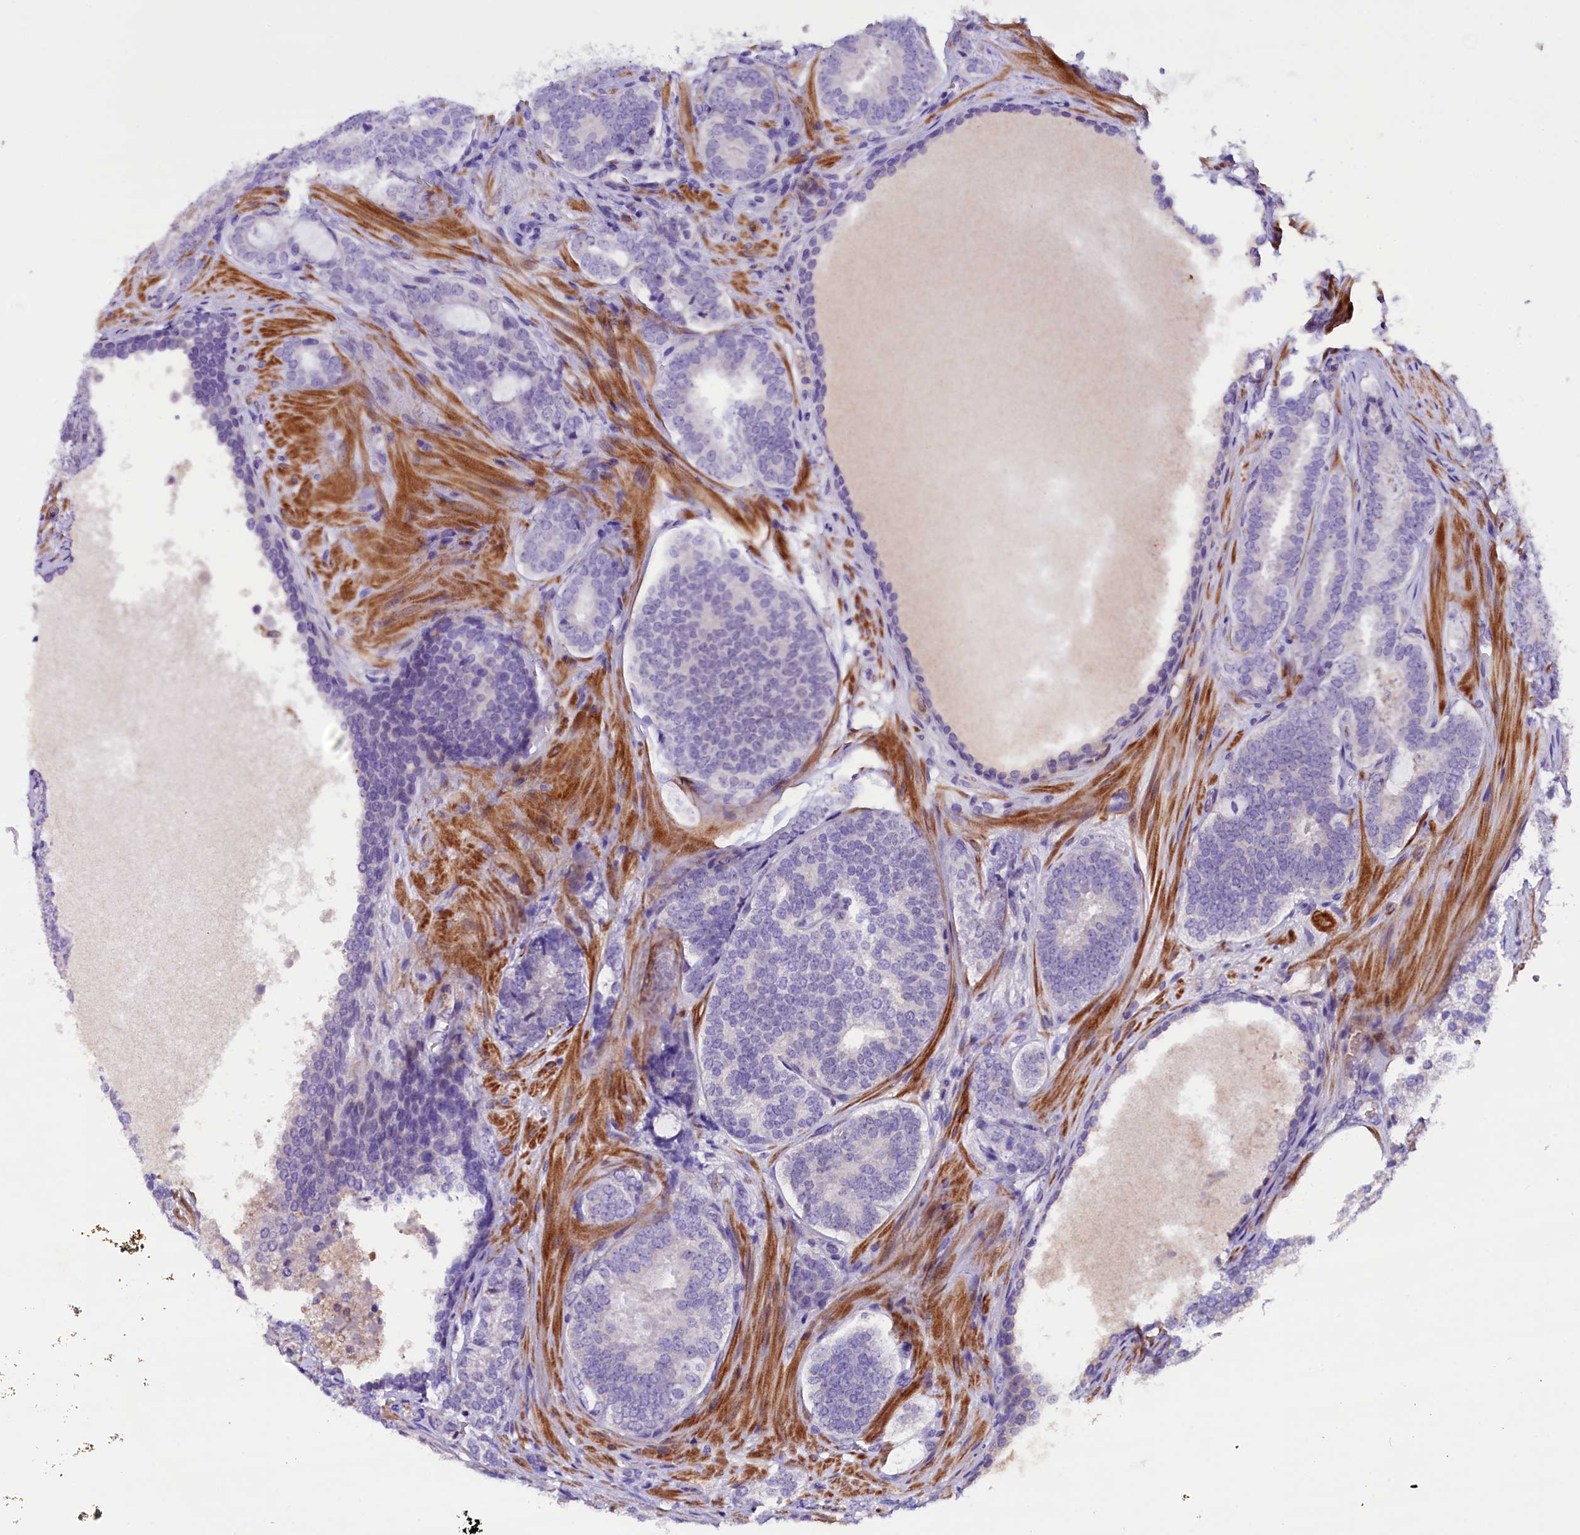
{"staining": {"intensity": "negative", "quantity": "none", "location": "none"}, "tissue": "prostate cancer", "cell_type": "Tumor cells", "image_type": "cancer", "snomed": [{"axis": "morphology", "description": "Adenocarcinoma, High grade"}, {"axis": "topography", "description": "Prostate"}], "caption": "IHC histopathology image of neoplastic tissue: human prostate high-grade adenocarcinoma stained with DAB reveals no significant protein expression in tumor cells.", "gene": "MEX3B", "patient": {"sex": "male", "age": 63}}